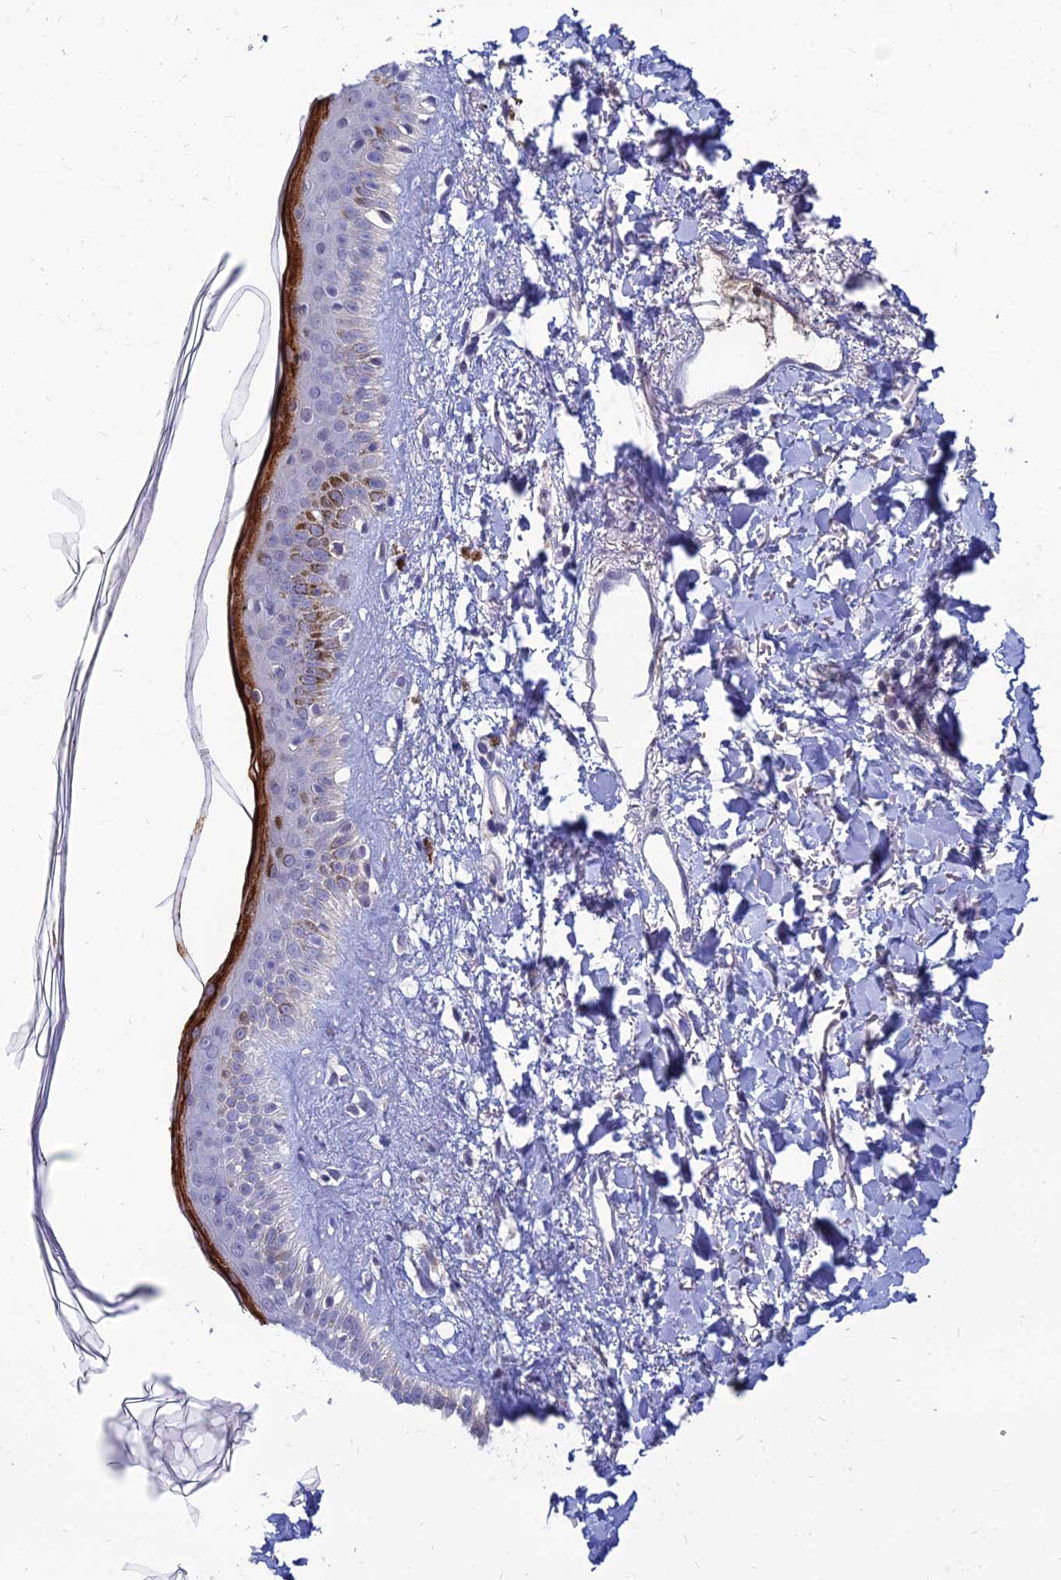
{"staining": {"intensity": "negative", "quantity": "none", "location": "none"}, "tissue": "skin", "cell_type": "Fibroblasts", "image_type": "normal", "snomed": [{"axis": "morphology", "description": "Normal tissue, NOS"}, {"axis": "topography", "description": "Skin"}], "caption": "An immunohistochemistry micrograph of unremarkable skin is shown. There is no staining in fibroblasts of skin. (Immunohistochemistry (ihc), brightfield microscopy, high magnification).", "gene": "GOLGA6A", "patient": {"sex": "female", "age": 58}}